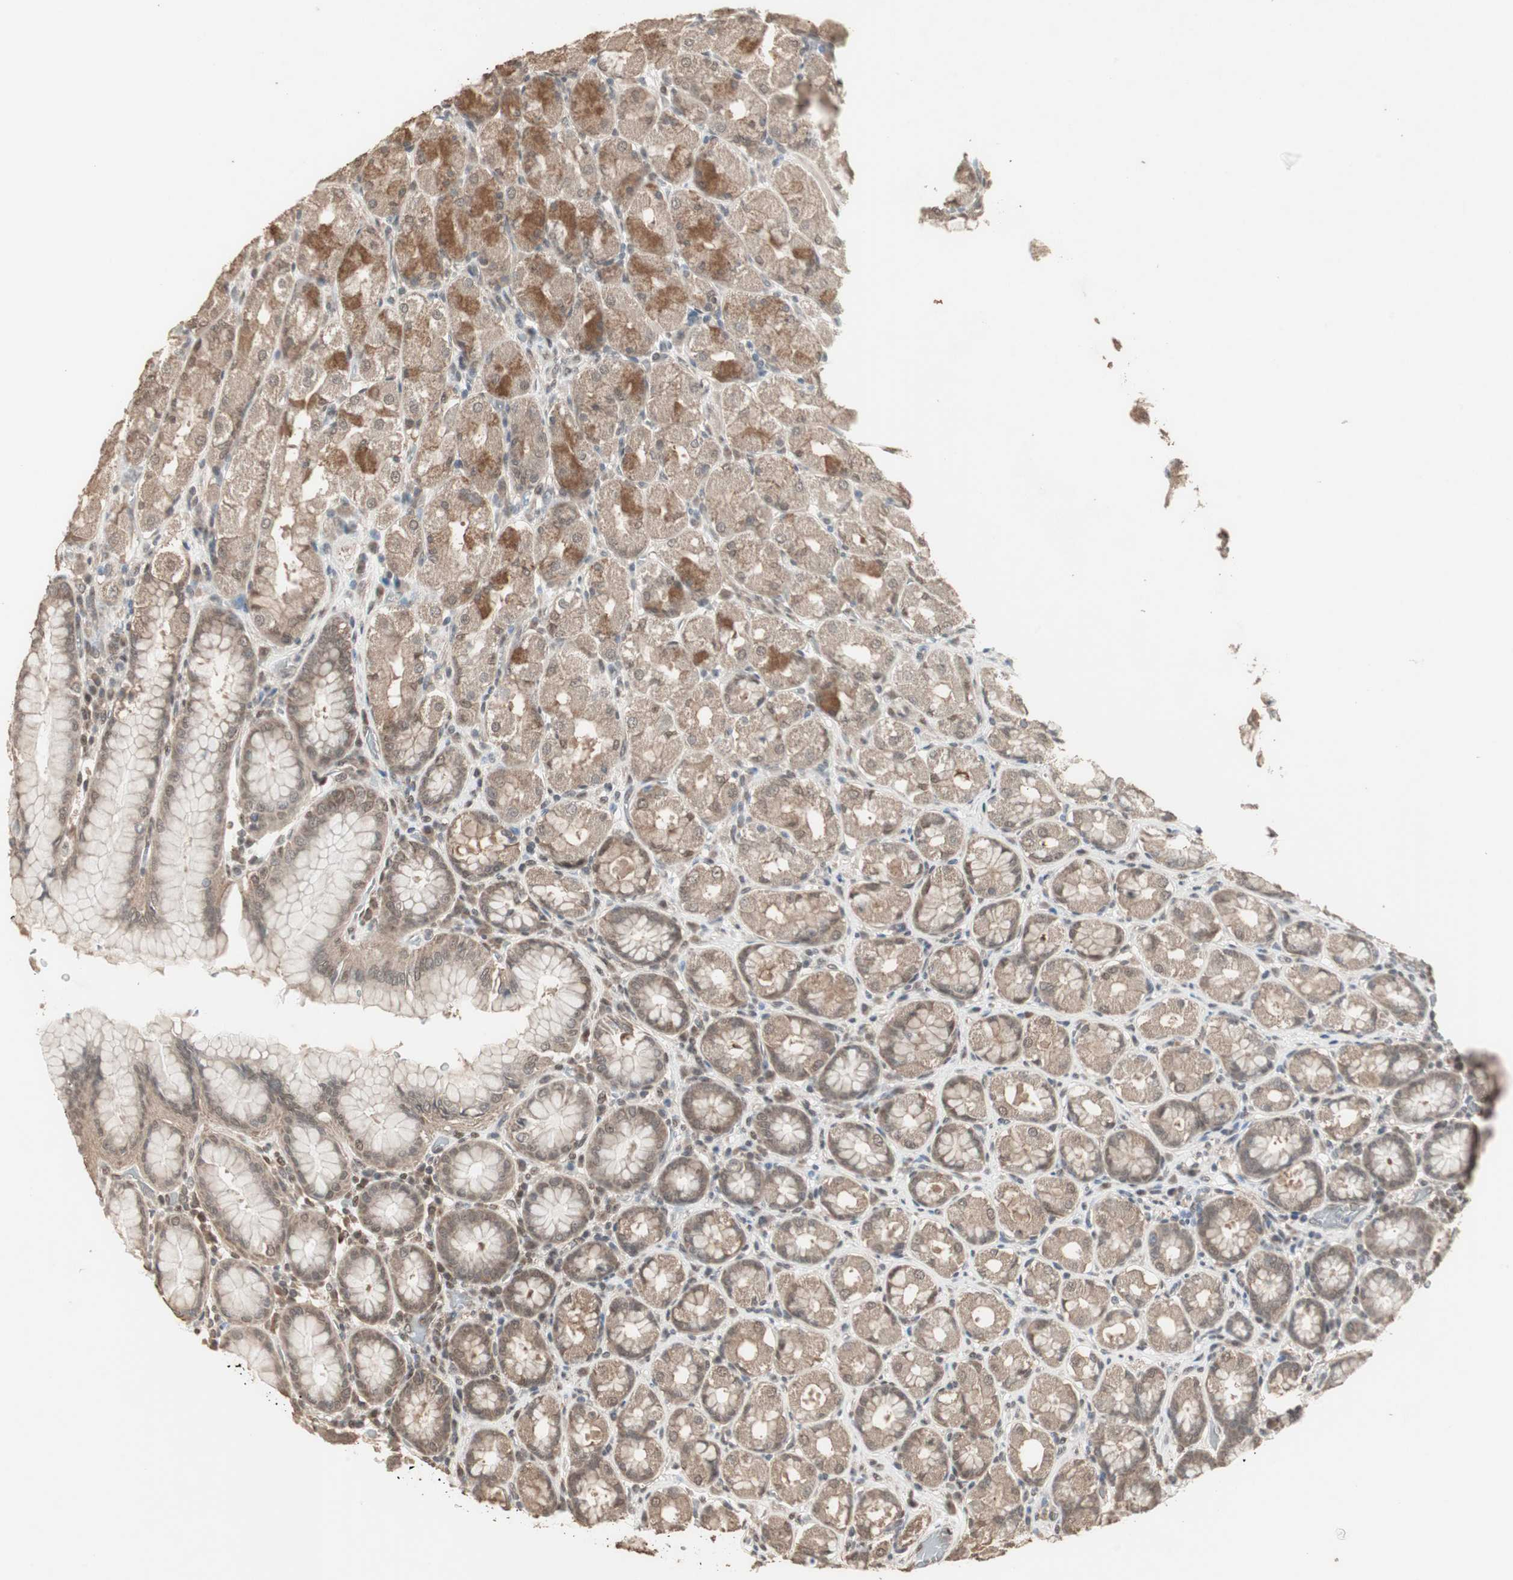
{"staining": {"intensity": "moderate", "quantity": ">75%", "location": "cytoplasmic/membranous"}, "tissue": "stomach", "cell_type": "Glandular cells", "image_type": "normal", "snomed": [{"axis": "morphology", "description": "Normal tissue, NOS"}, {"axis": "topography", "description": "Stomach, upper"}], "caption": "The photomicrograph demonstrates a brown stain indicating the presence of a protein in the cytoplasmic/membranous of glandular cells in stomach.", "gene": "ZHX2", "patient": {"sex": "male", "age": 68}}